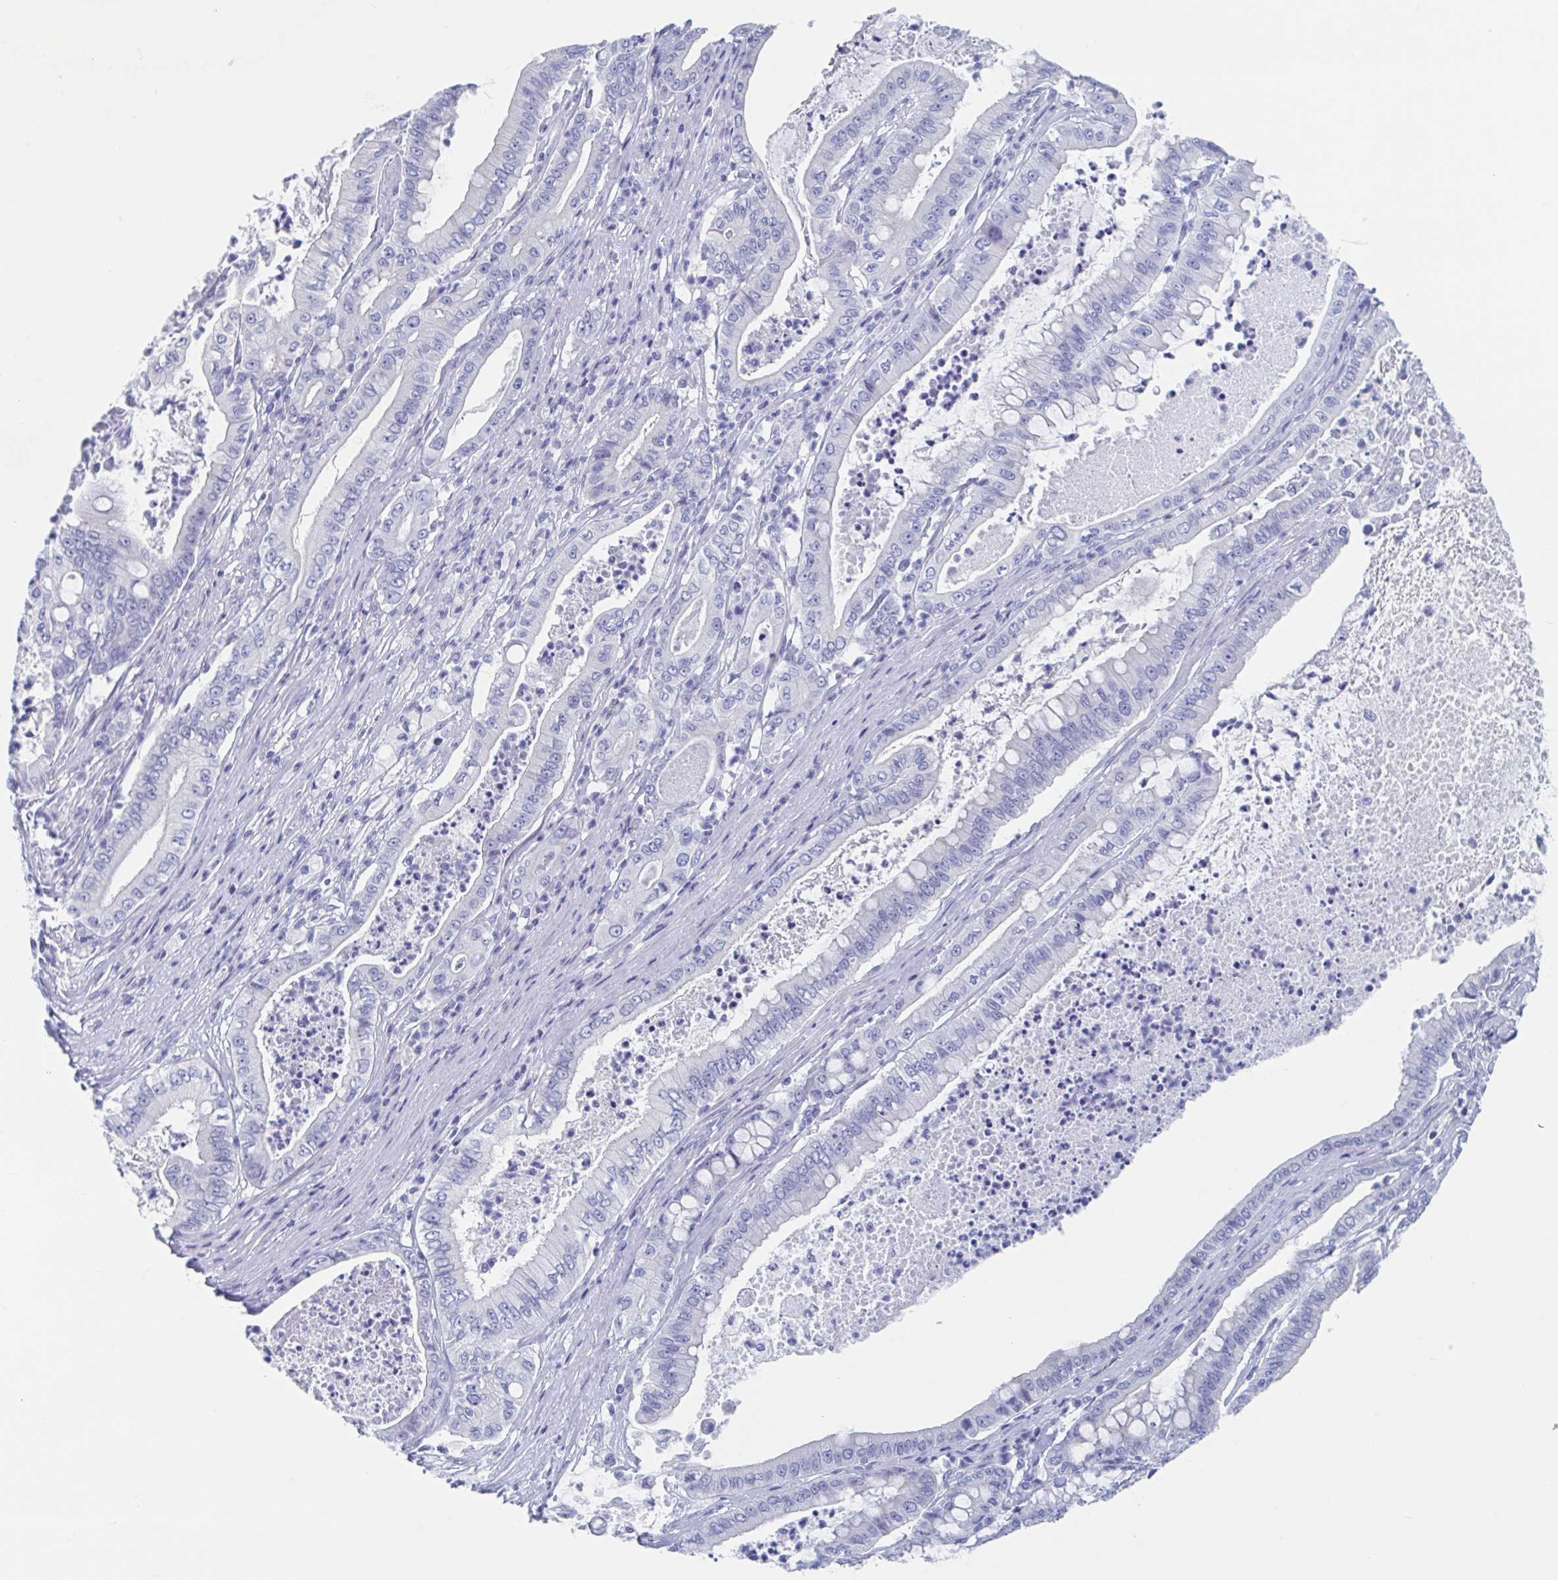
{"staining": {"intensity": "negative", "quantity": "none", "location": "none"}, "tissue": "pancreatic cancer", "cell_type": "Tumor cells", "image_type": "cancer", "snomed": [{"axis": "morphology", "description": "Adenocarcinoma, NOS"}, {"axis": "topography", "description": "Pancreas"}], "caption": "DAB immunohistochemical staining of human adenocarcinoma (pancreatic) shows no significant expression in tumor cells.", "gene": "SHCBP1L", "patient": {"sex": "male", "age": 71}}